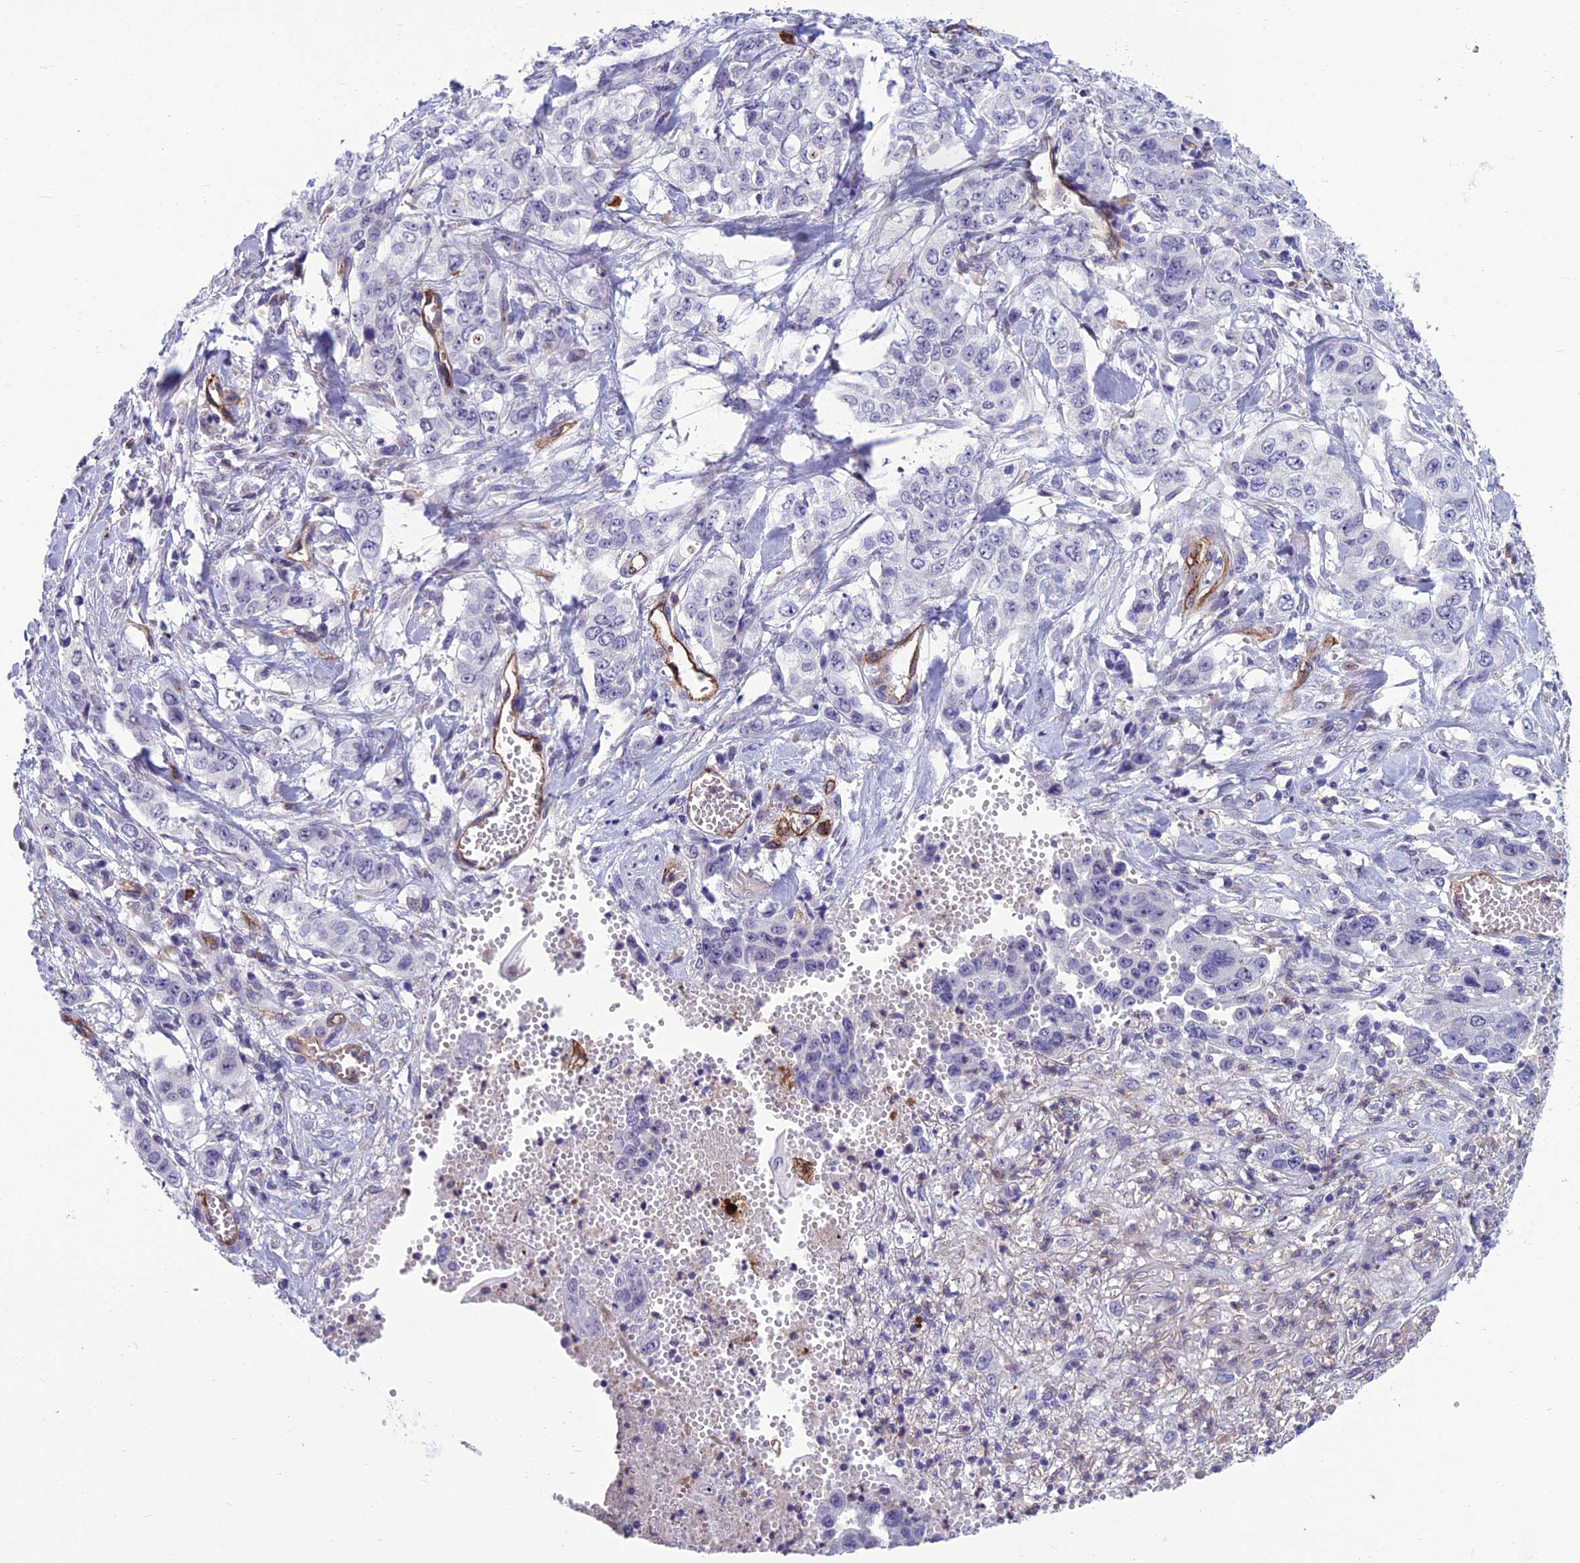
{"staining": {"intensity": "negative", "quantity": "none", "location": "none"}, "tissue": "stomach cancer", "cell_type": "Tumor cells", "image_type": "cancer", "snomed": [{"axis": "morphology", "description": "Adenocarcinoma, NOS"}, {"axis": "topography", "description": "Stomach, upper"}], "caption": "Immunohistochemistry (IHC) image of neoplastic tissue: human stomach cancer stained with DAB (3,3'-diaminobenzidine) displays no significant protein positivity in tumor cells.", "gene": "BBS7", "patient": {"sex": "male", "age": 62}}